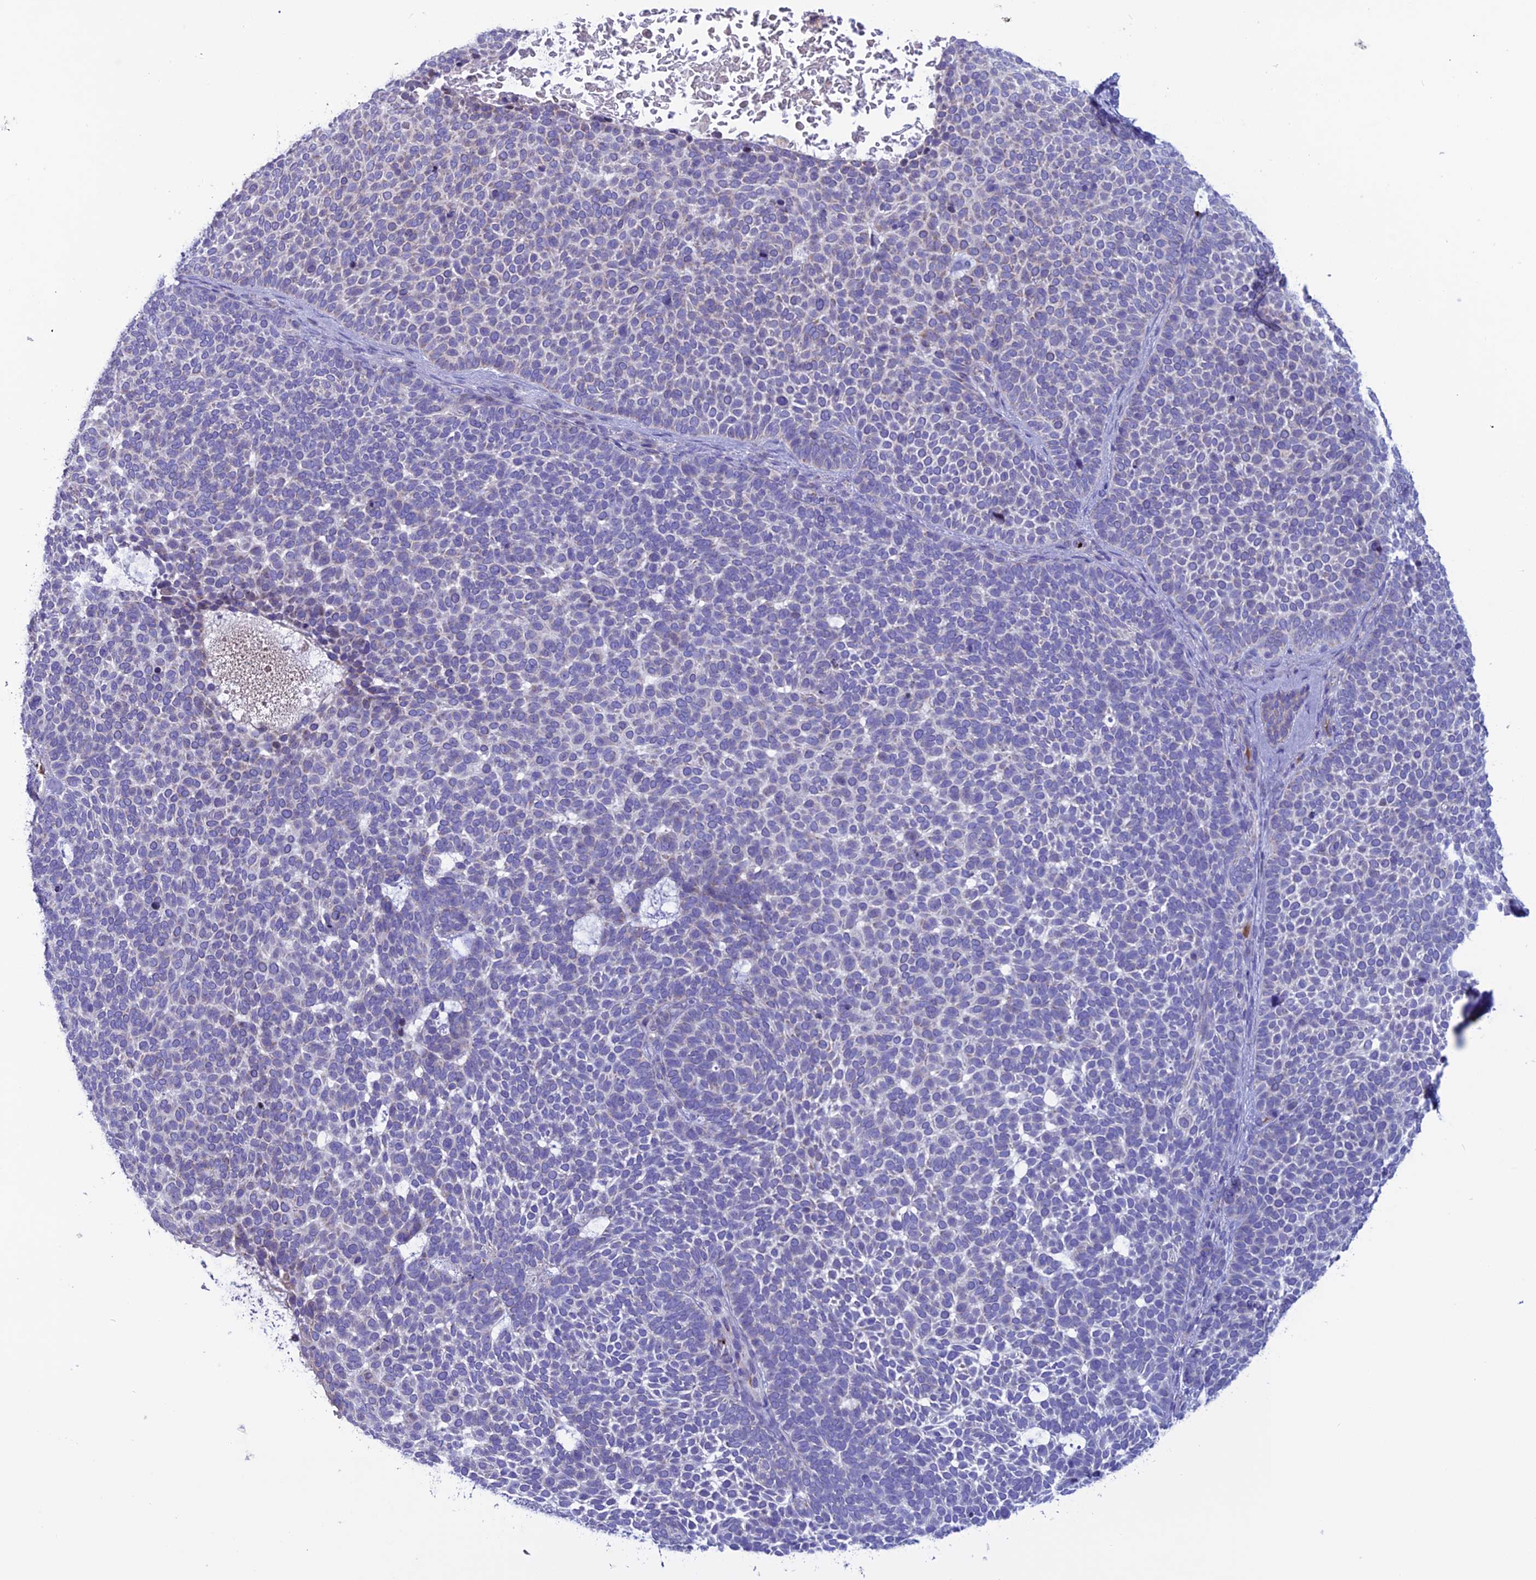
{"staining": {"intensity": "negative", "quantity": "none", "location": "none"}, "tissue": "skin cancer", "cell_type": "Tumor cells", "image_type": "cancer", "snomed": [{"axis": "morphology", "description": "Basal cell carcinoma"}, {"axis": "topography", "description": "Skin"}], "caption": "IHC micrograph of human skin cancer stained for a protein (brown), which displays no expression in tumor cells.", "gene": "C21orf140", "patient": {"sex": "female", "age": 77}}